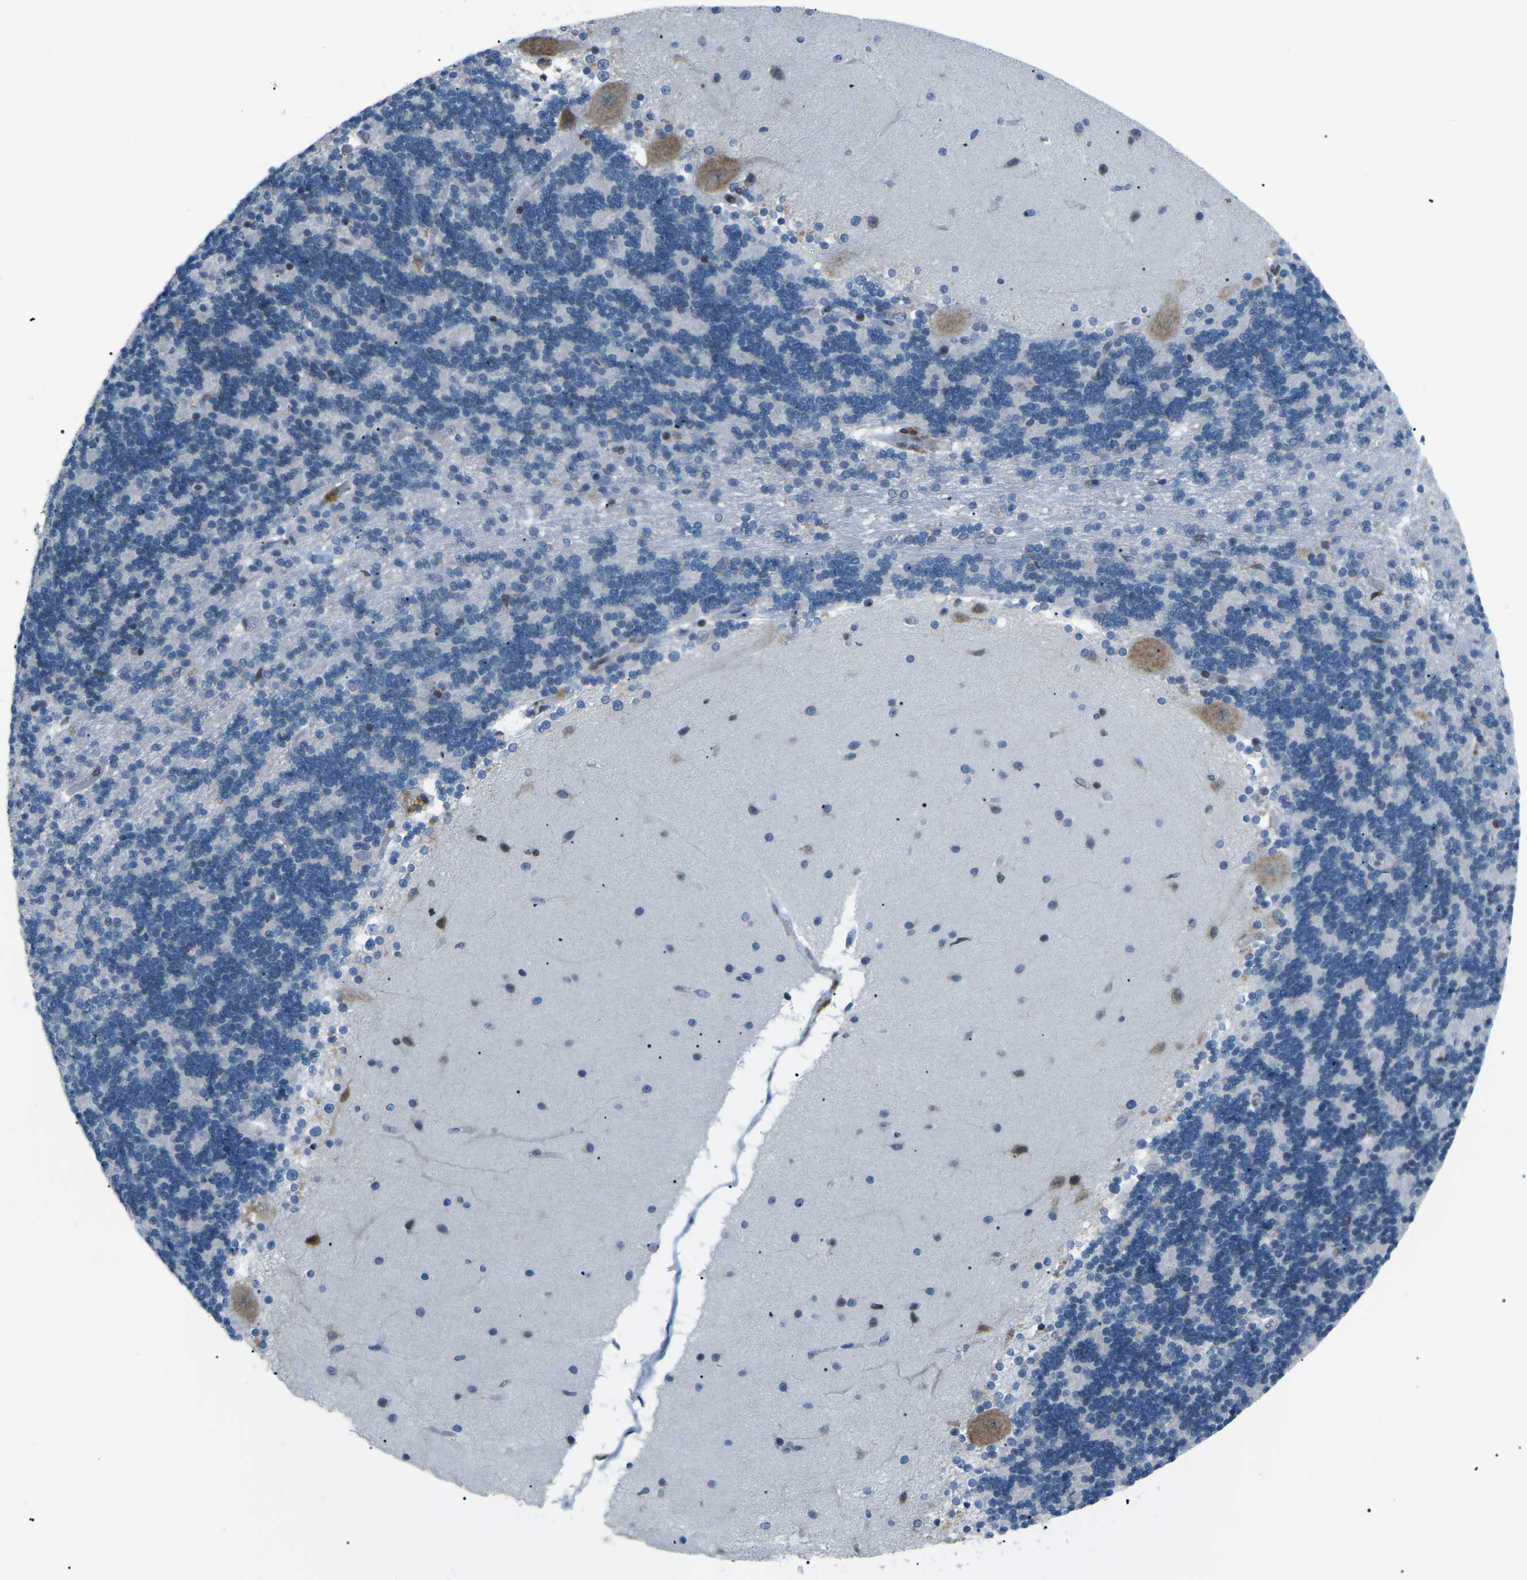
{"staining": {"intensity": "negative", "quantity": "none", "location": "none"}, "tissue": "cerebellum", "cell_type": "Cells in granular layer", "image_type": "normal", "snomed": [{"axis": "morphology", "description": "Normal tissue, NOS"}, {"axis": "topography", "description": "Cerebellum"}], "caption": "Immunohistochemical staining of unremarkable human cerebellum displays no significant positivity in cells in granular layer. (DAB IHC, high magnification).", "gene": "MBNL1", "patient": {"sex": "female", "age": 54}}